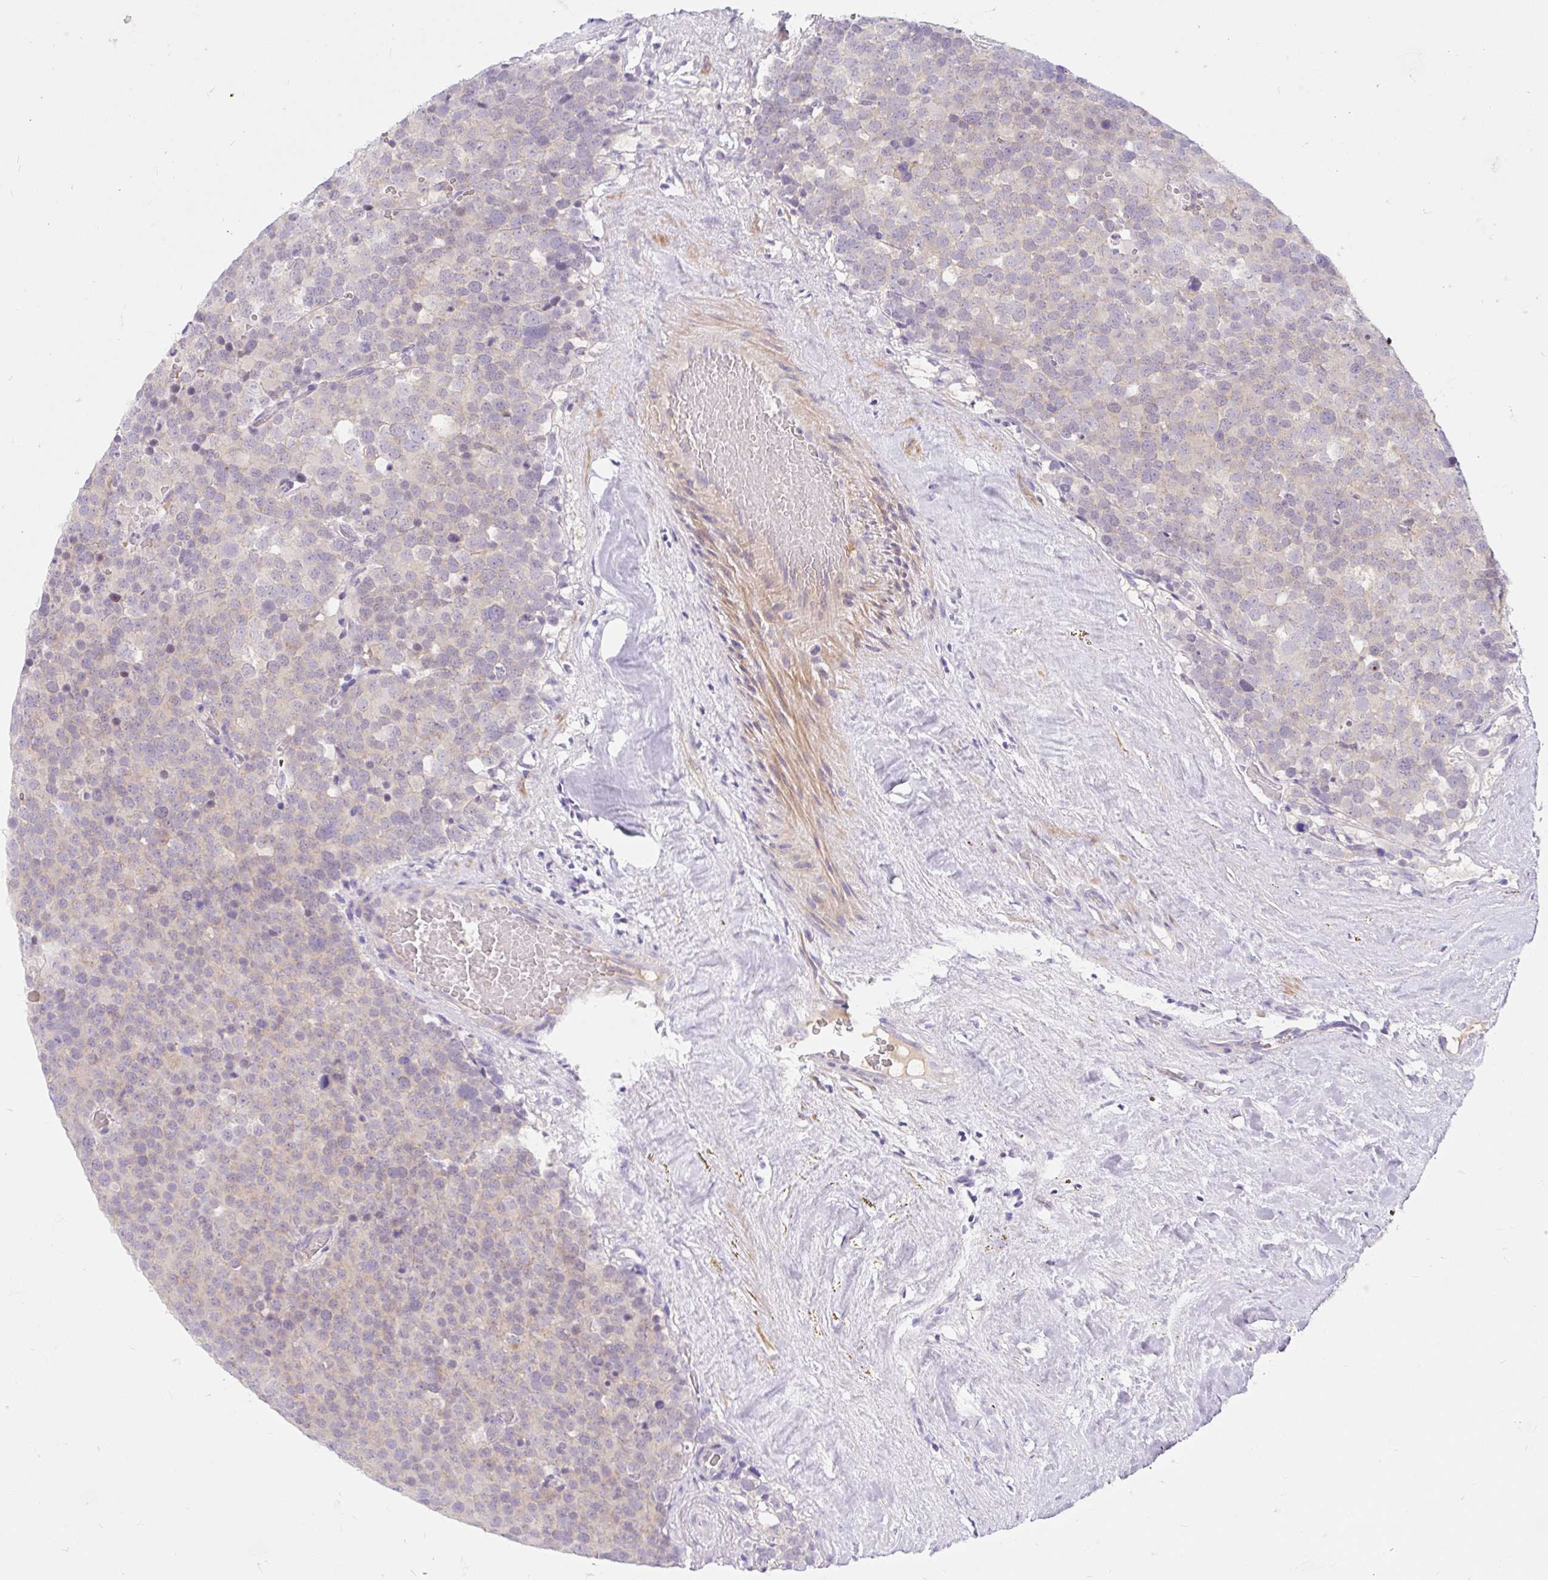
{"staining": {"intensity": "negative", "quantity": "none", "location": "none"}, "tissue": "testis cancer", "cell_type": "Tumor cells", "image_type": "cancer", "snomed": [{"axis": "morphology", "description": "Seminoma, NOS"}, {"axis": "topography", "description": "Testis"}], "caption": "Tumor cells show no significant positivity in seminoma (testis). Brightfield microscopy of IHC stained with DAB (brown) and hematoxylin (blue), captured at high magnification.", "gene": "SLC28A1", "patient": {"sex": "male", "age": 71}}